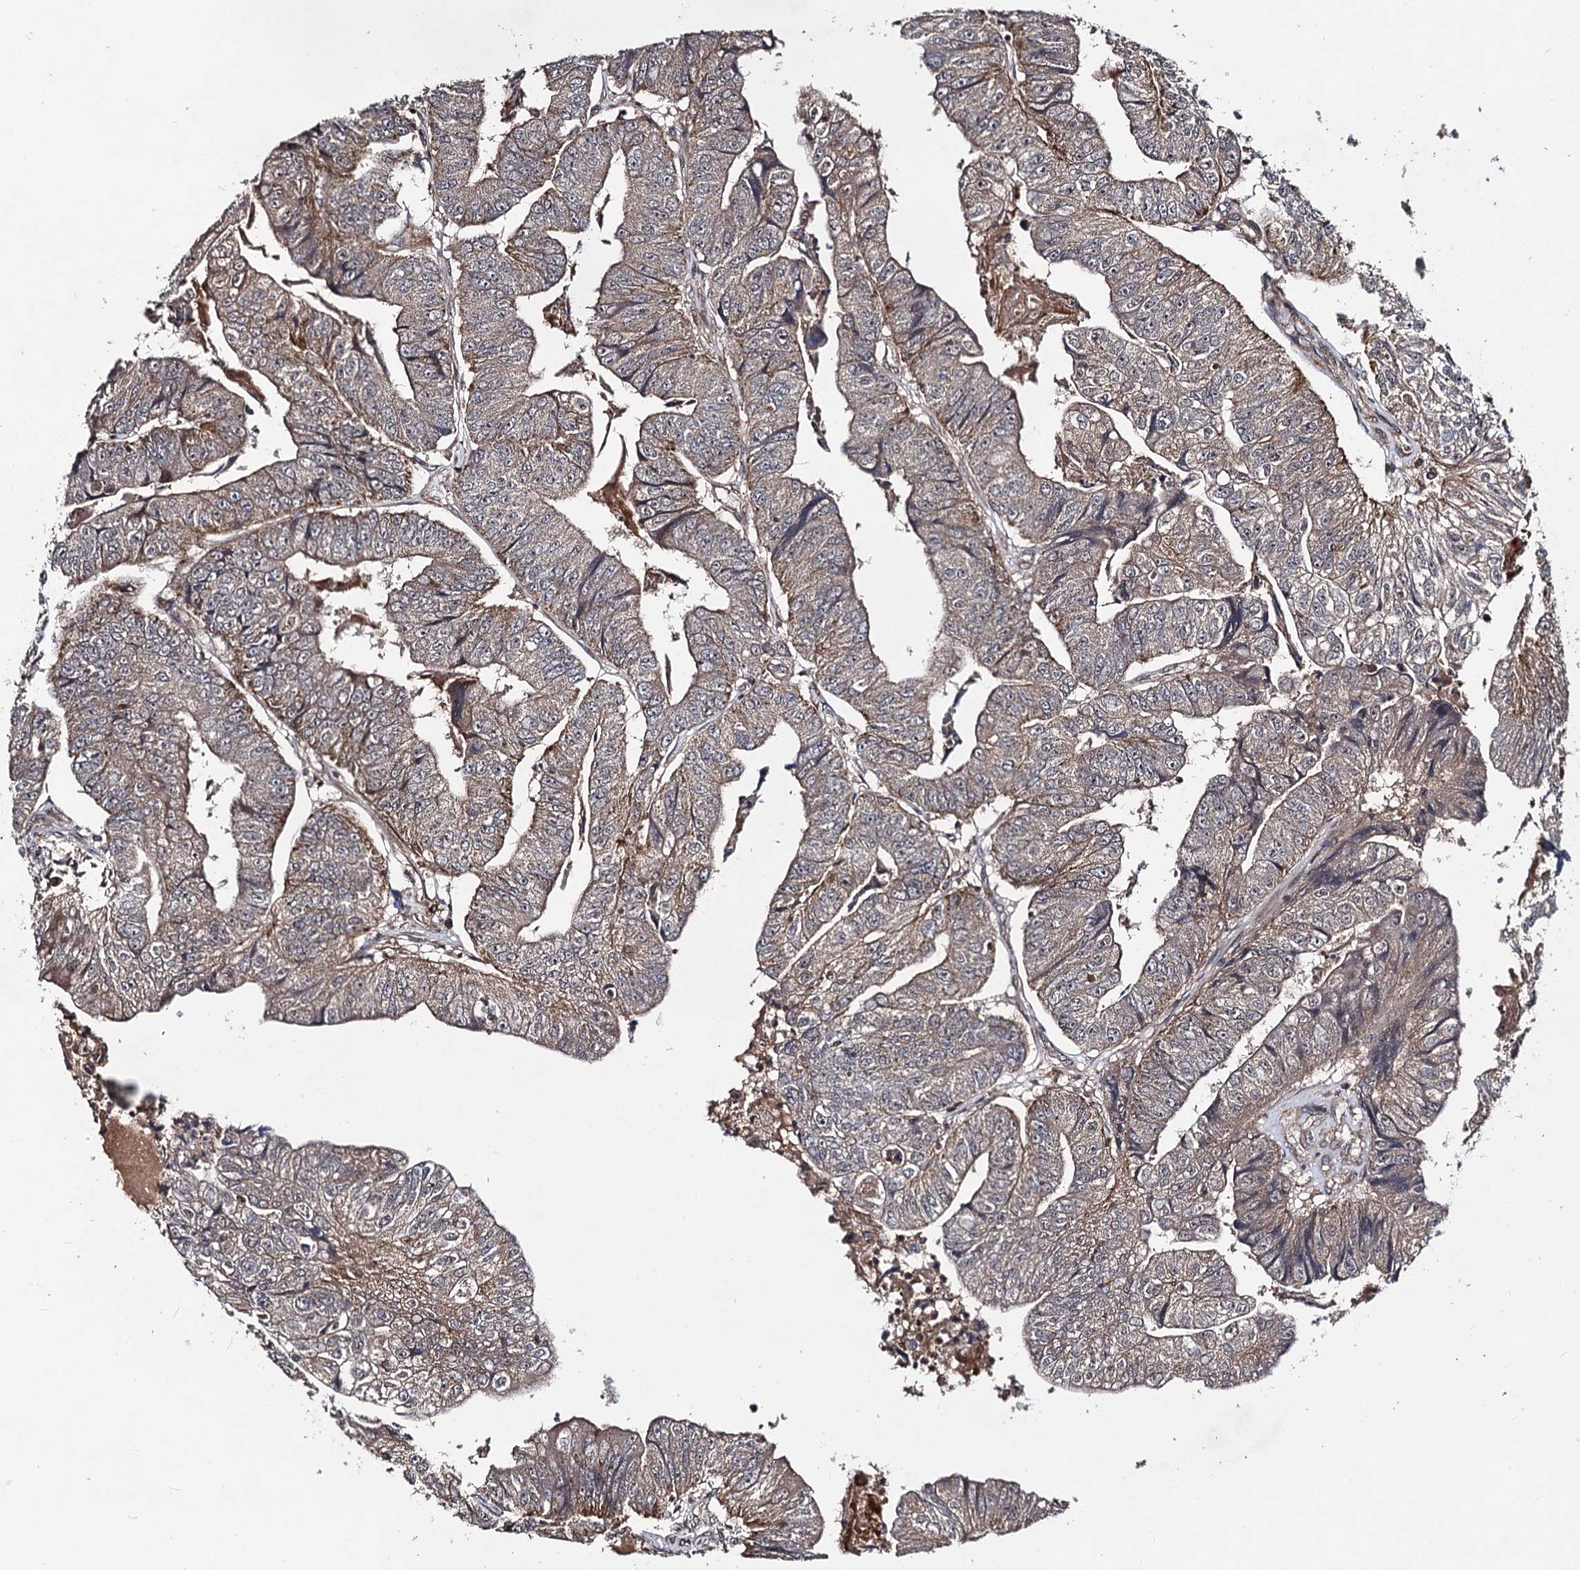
{"staining": {"intensity": "moderate", "quantity": ">75%", "location": "cytoplasmic/membranous"}, "tissue": "colorectal cancer", "cell_type": "Tumor cells", "image_type": "cancer", "snomed": [{"axis": "morphology", "description": "Adenocarcinoma, NOS"}, {"axis": "topography", "description": "Colon"}], "caption": "Colorectal adenocarcinoma tissue exhibits moderate cytoplasmic/membranous positivity in approximately >75% of tumor cells, visualized by immunohistochemistry.", "gene": "KXD1", "patient": {"sex": "female", "age": 67}}